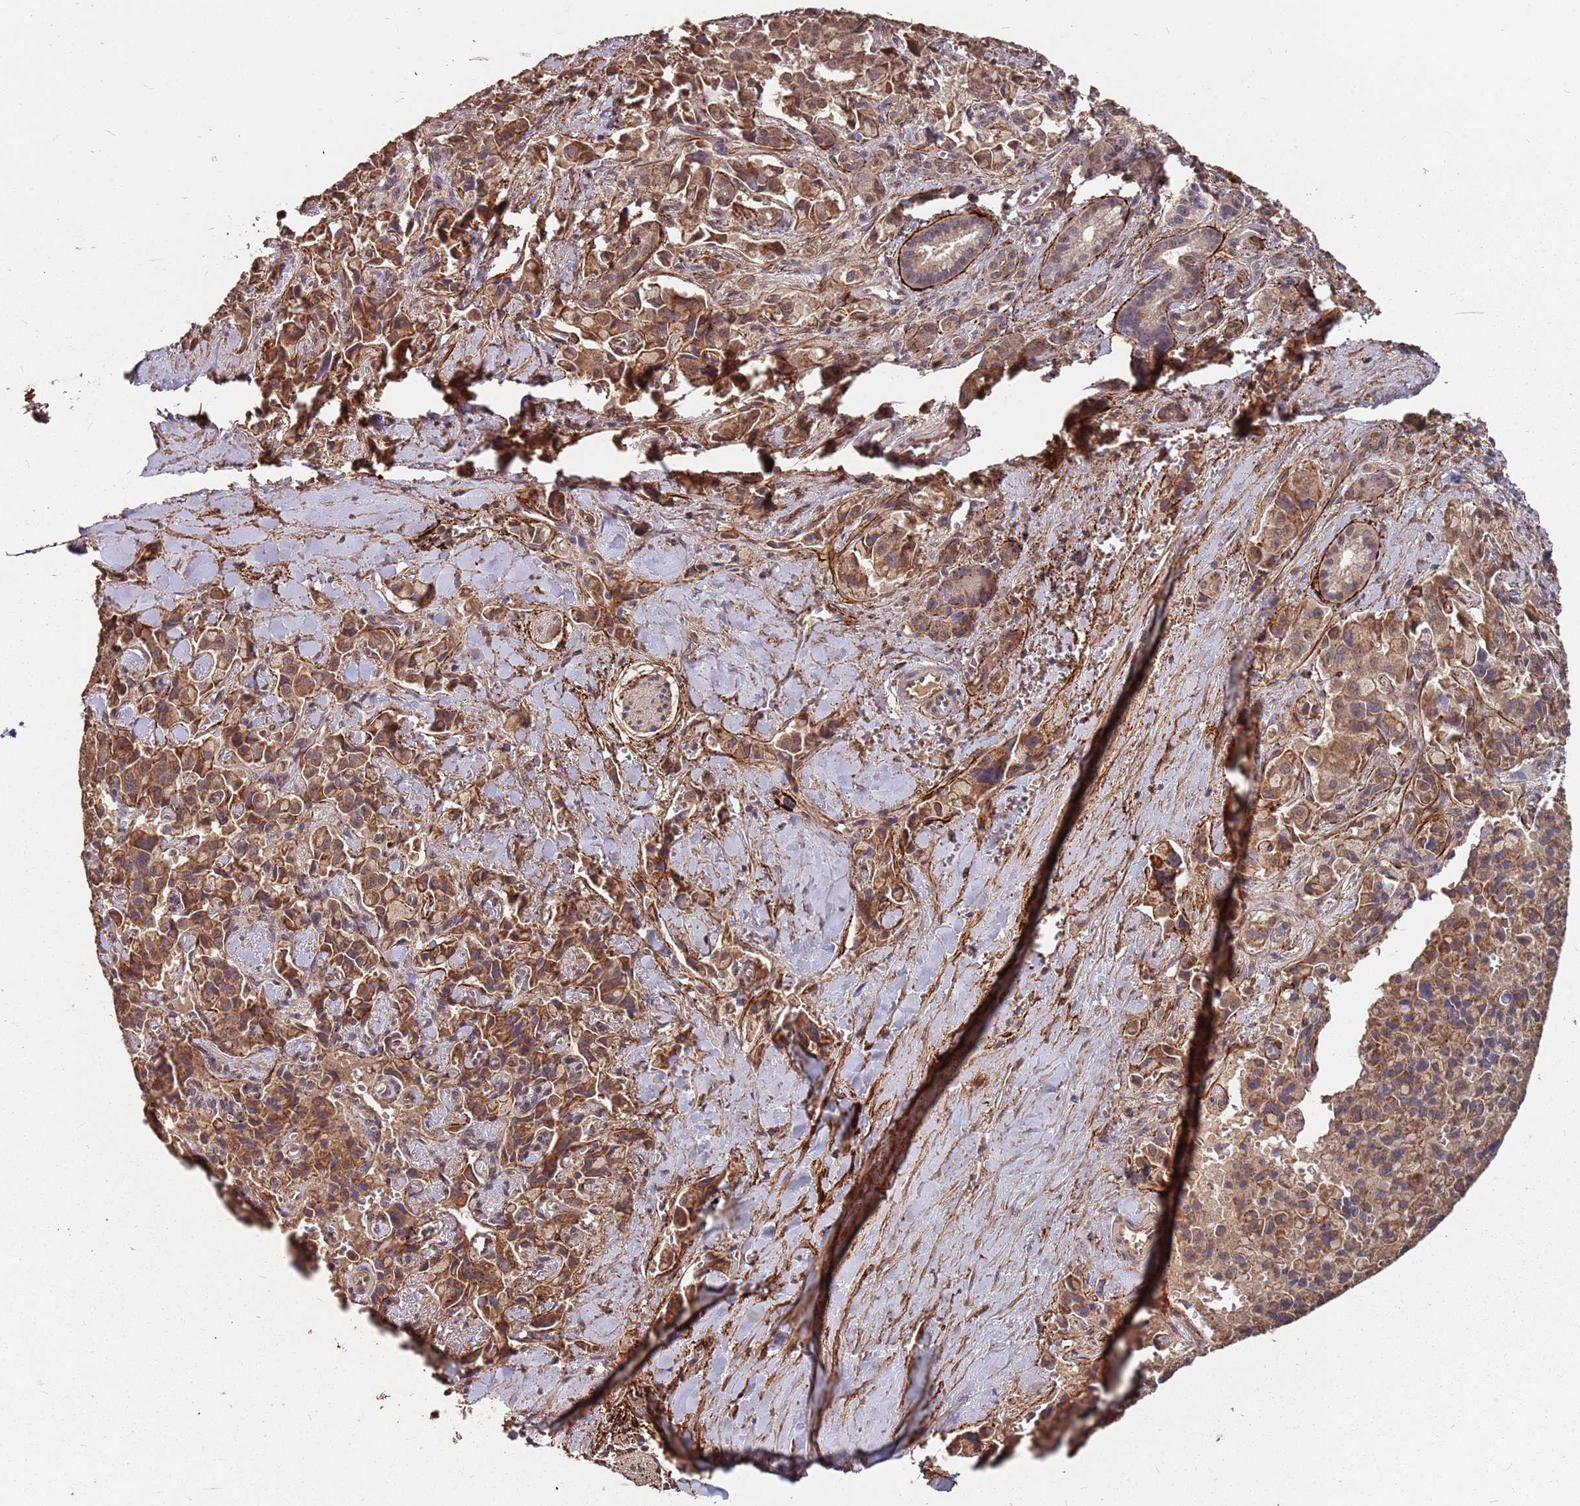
{"staining": {"intensity": "strong", "quantity": ">75%", "location": "cytoplasmic/membranous"}, "tissue": "pancreatic cancer", "cell_type": "Tumor cells", "image_type": "cancer", "snomed": [{"axis": "morphology", "description": "Adenocarcinoma, NOS"}, {"axis": "topography", "description": "Pancreas"}], "caption": "The micrograph exhibits a brown stain indicating the presence of a protein in the cytoplasmic/membranous of tumor cells in adenocarcinoma (pancreatic). The staining was performed using DAB to visualize the protein expression in brown, while the nuclei were stained in blue with hematoxylin (Magnification: 20x).", "gene": "PRORP", "patient": {"sex": "male", "age": 65}}